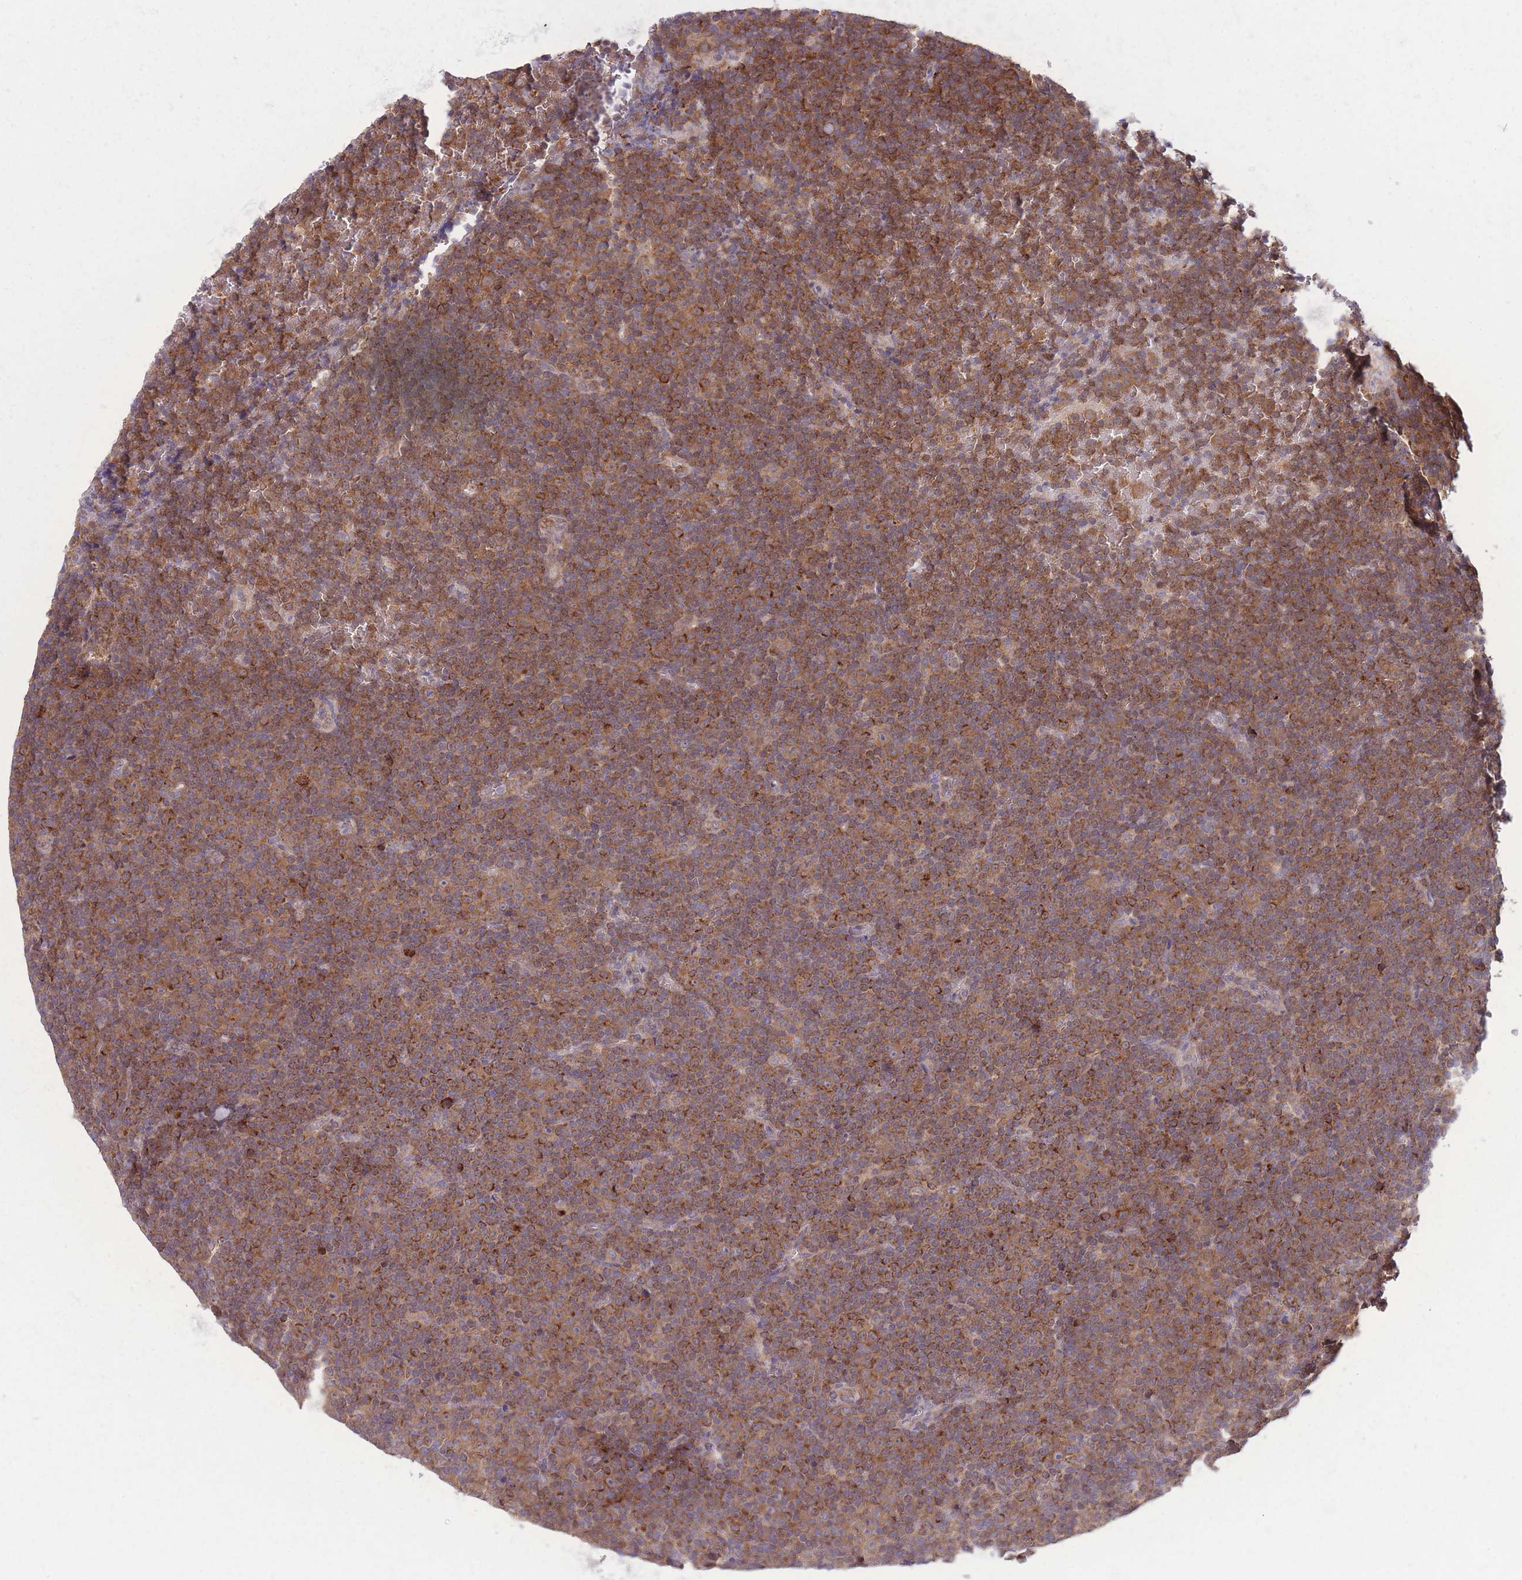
{"staining": {"intensity": "strong", "quantity": ">75%", "location": "cytoplasmic/membranous"}, "tissue": "lymphoma", "cell_type": "Tumor cells", "image_type": "cancer", "snomed": [{"axis": "morphology", "description": "Malignant lymphoma, non-Hodgkin's type, Low grade"}, {"axis": "topography", "description": "Lymph node"}], "caption": "About >75% of tumor cells in low-grade malignant lymphoma, non-Hodgkin's type reveal strong cytoplasmic/membranous protein staining as visualized by brown immunohistochemical staining.", "gene": "CCT6B", "patient": {"sex": "female", "age": 67}}